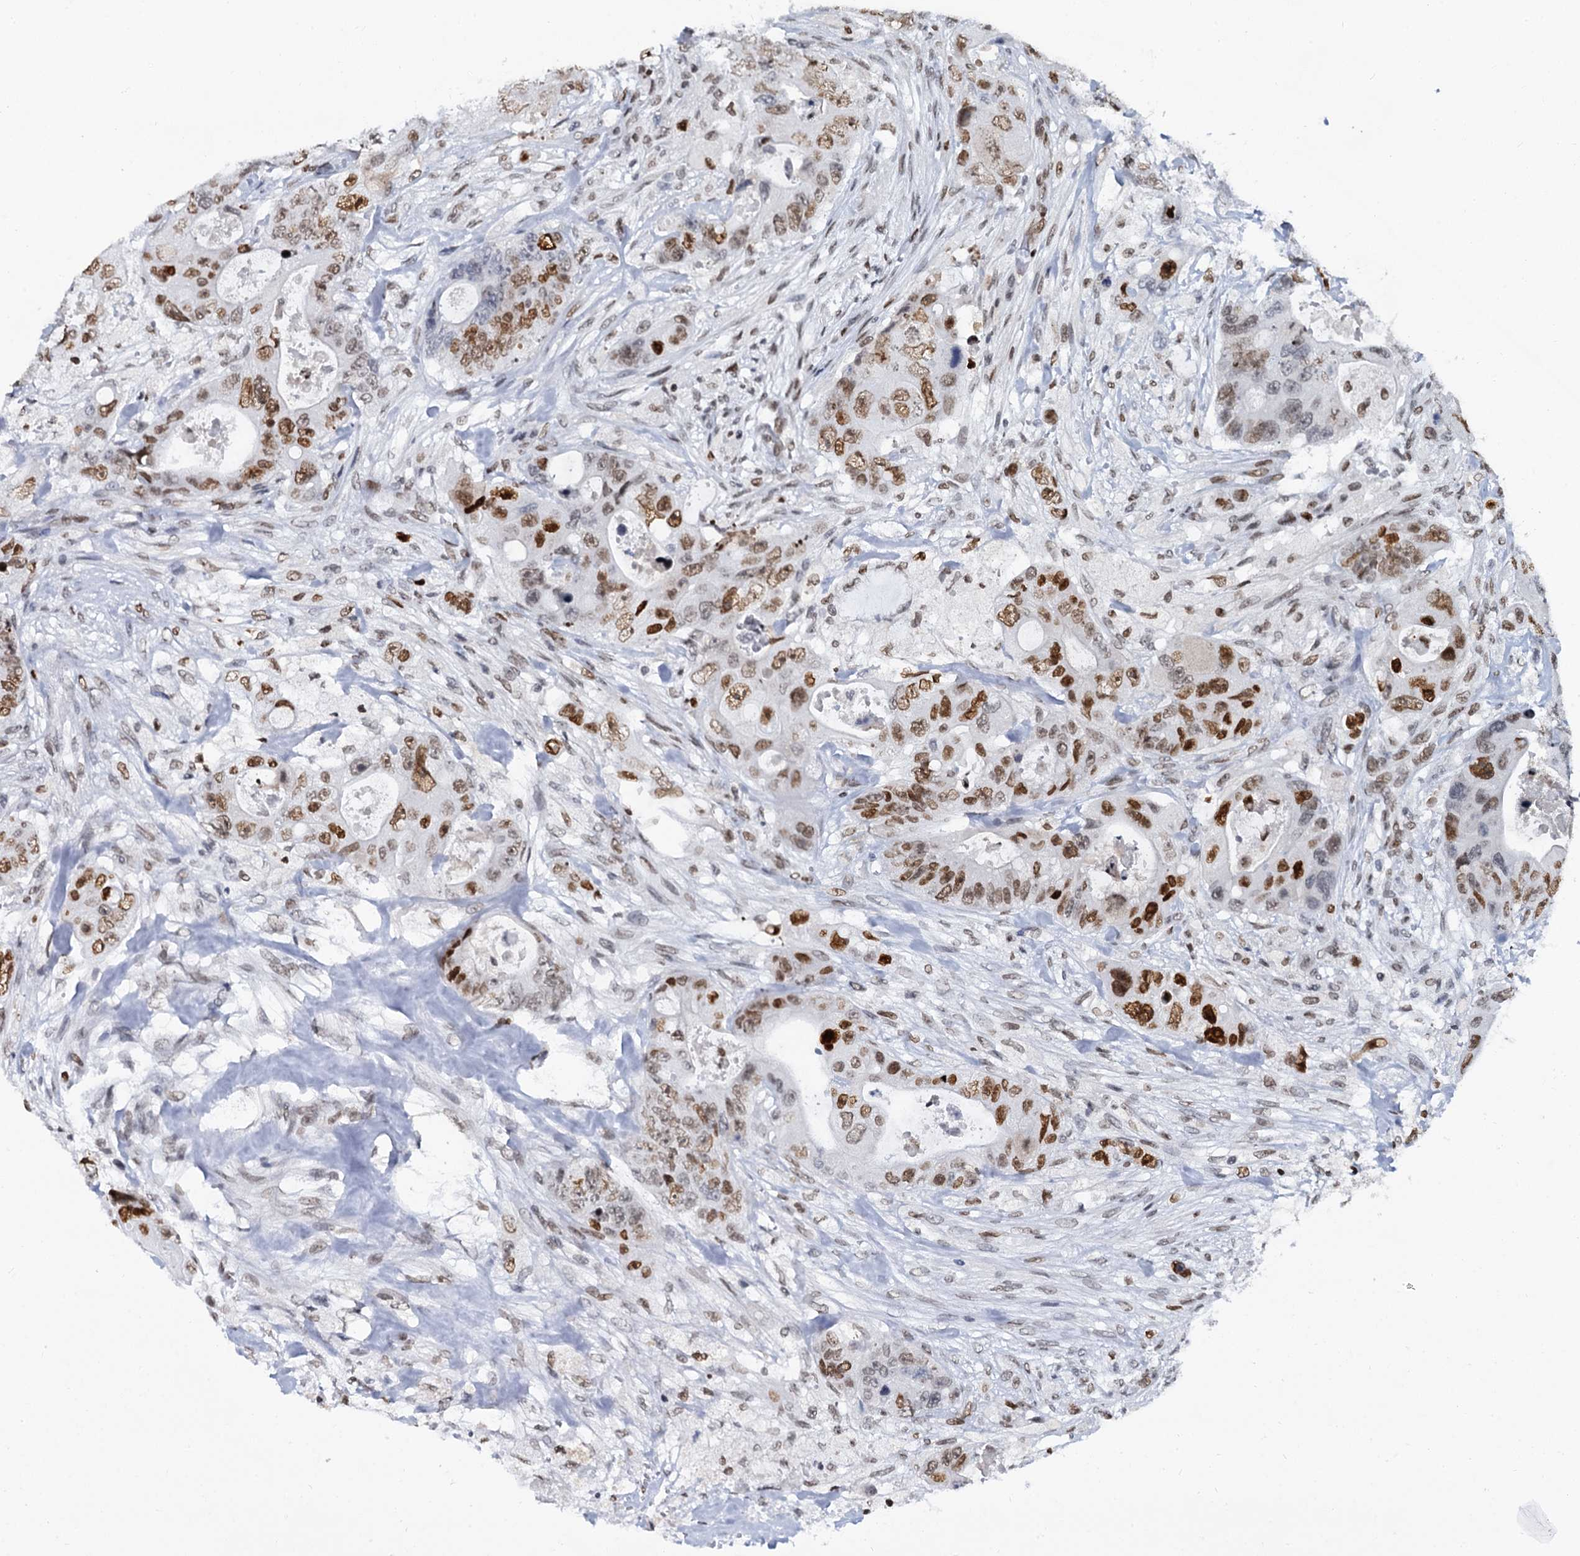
{"staining": {"intensity": "strong", "quantity": "25%-75%", "location": "nuclear"}, "tissue": "colorectal cancer", "cell_type": "Tumor cells", "image_type": "cancer", "snomed": [{"axis": "morphology", "description": "Adenocarcinoma, NOS"}, {"axis": "topography", "description": "Colon"}], "caption": "IHC (DAB (3,3'-diaminobenzidine)) staining of adenocarcinoma (colorectal) displays strong nuclear protein staining in about 25%-75% of tumor cells. (brown staining indicates protein expression, while blue staining denotes nuclei).", "gene": "CMAS", "patient": {"sex": "female", "age": 46}}